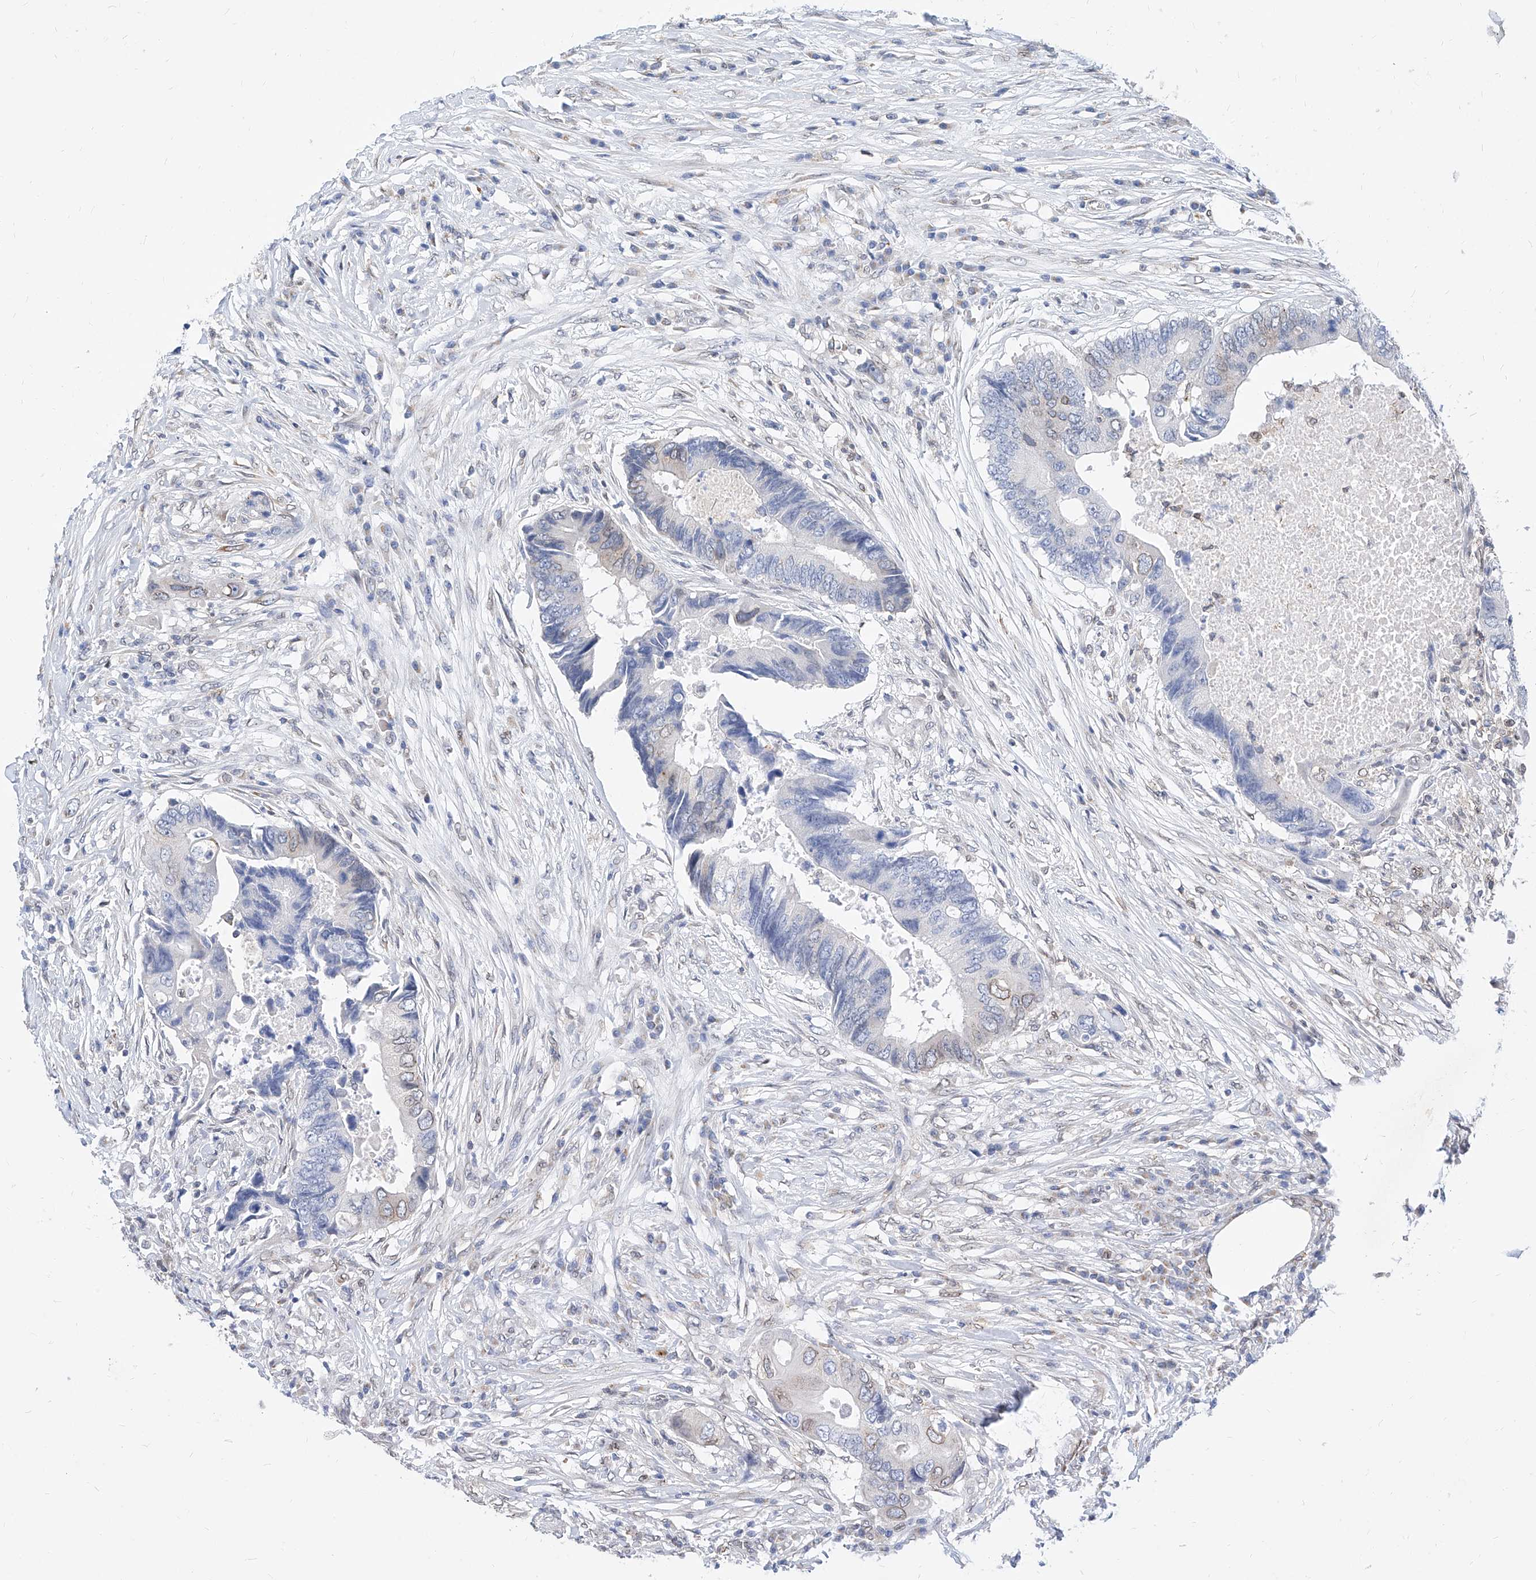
{"staining": {"intensity": "weak", "quantity": "<25%", "location": "cytoplasmic/membranous,nuclear"}, "tissue": "colorectal cancer", "cell_type": "Tumor cells", "image_type": "cancer", "snomed": [{"axis": "morphology", "description": "Adenocarcinoma, NOS"}, {"axis": "topography", "description": "Colon"}], "caption": "Human adenocarcinoma (colorectal) stained for a protein using immunohistochemistry reveals no positivity in tumor cells.", "gene": "MX2", "patient": {"sex": "male", "age": 71}}